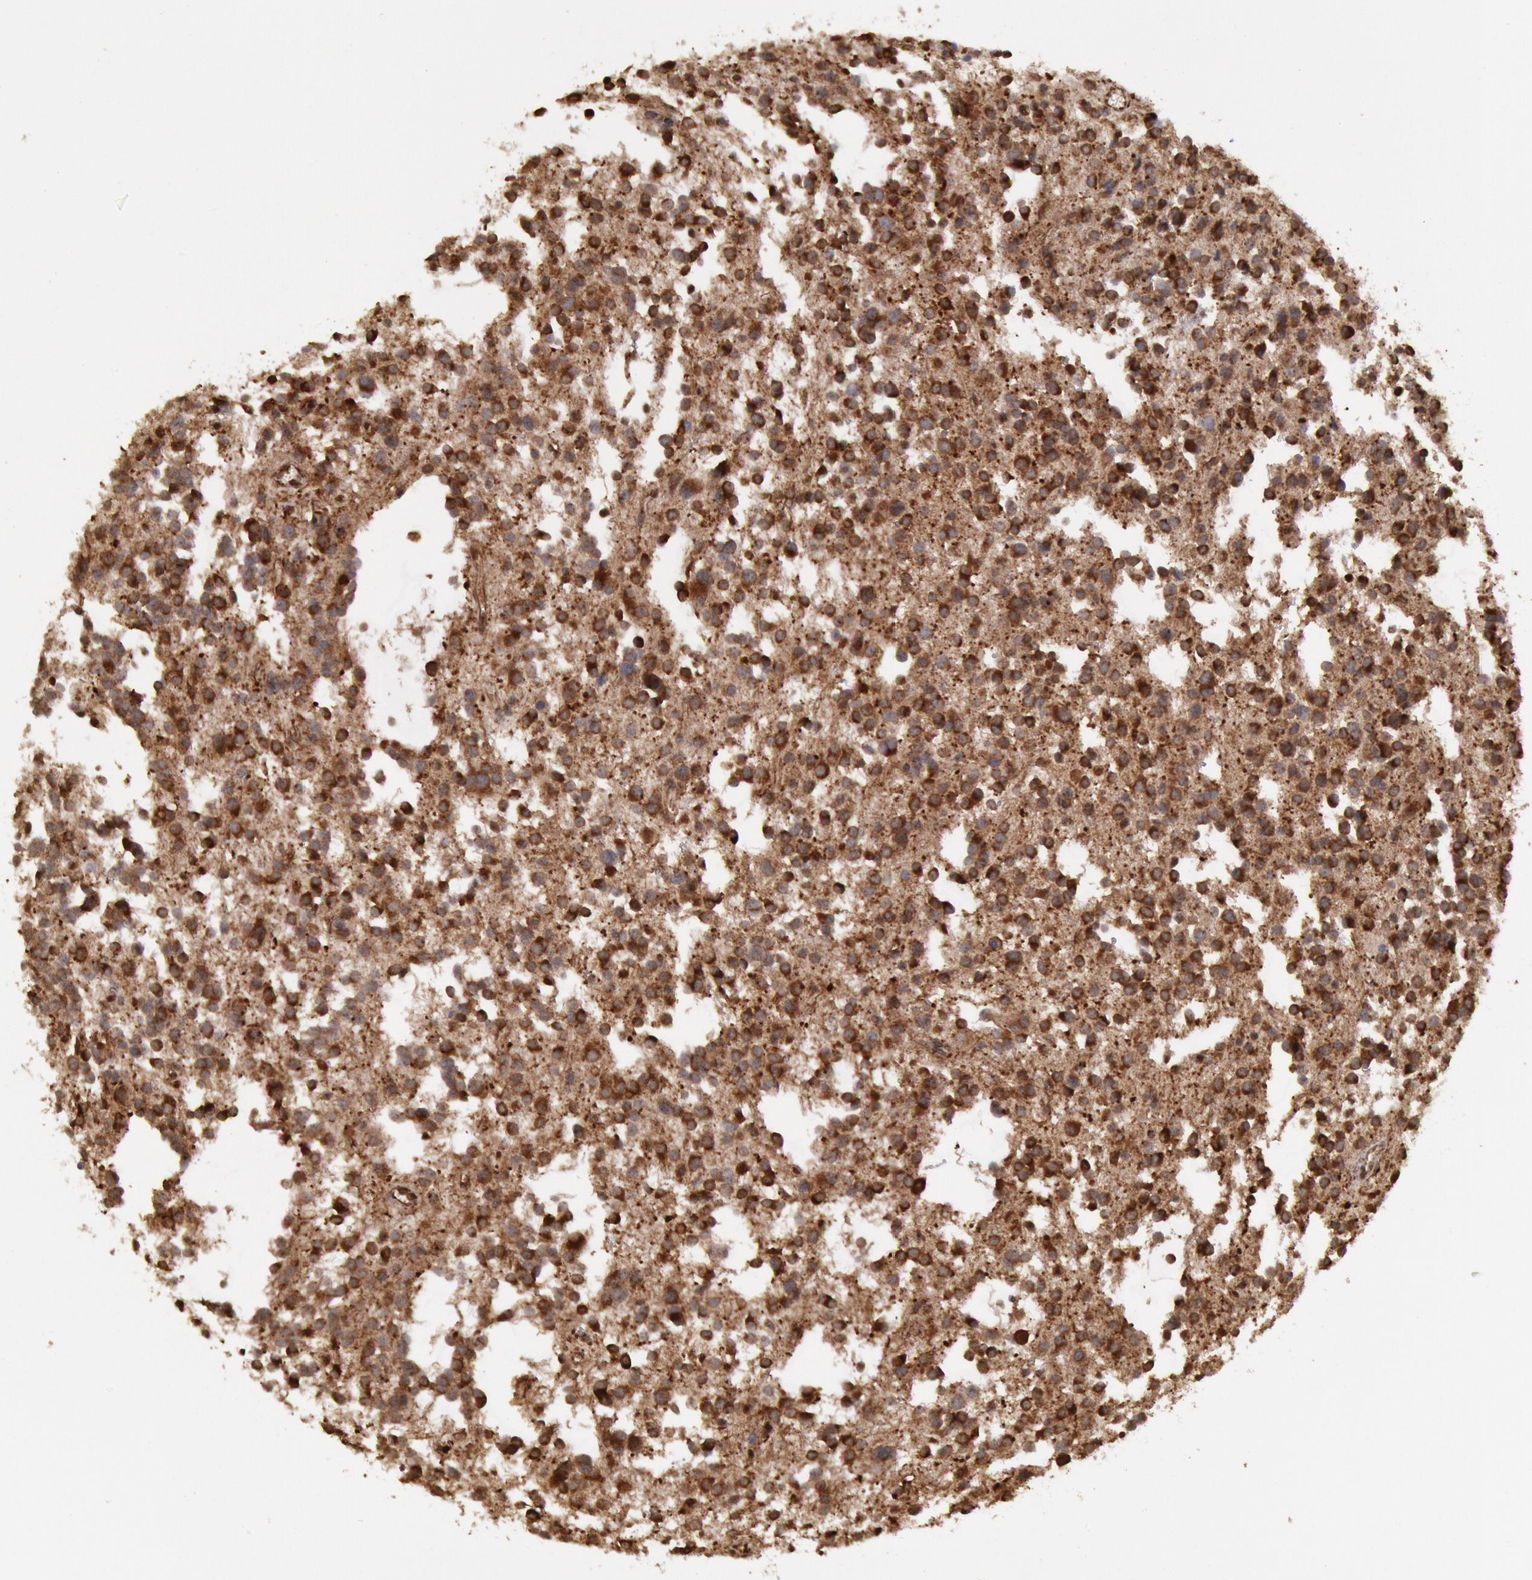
{"staining": {"intensity": "moderate", "quantity": ">75%", "location": "cytoplasmic/membranous,nuclear"}, "tissue": "glioma", "cell_type": "Tumor cells", "image_type": "cancer", "snomed": [{"axis": "morphology", "description": "Glioma, malignant, Low grade"}, {"axis": "topography", "description": "Brain"}], "caption": "Protein analysis of glioma tissue demonstrates moderate cytoplasmic/membranous and nuclear positivity in about >75% of tumor cells. (brown staining indicates protein expression, while blue staining denotes nuclei).", "gene": "STX17", "patient": {"sex": "female", "age": 36}}